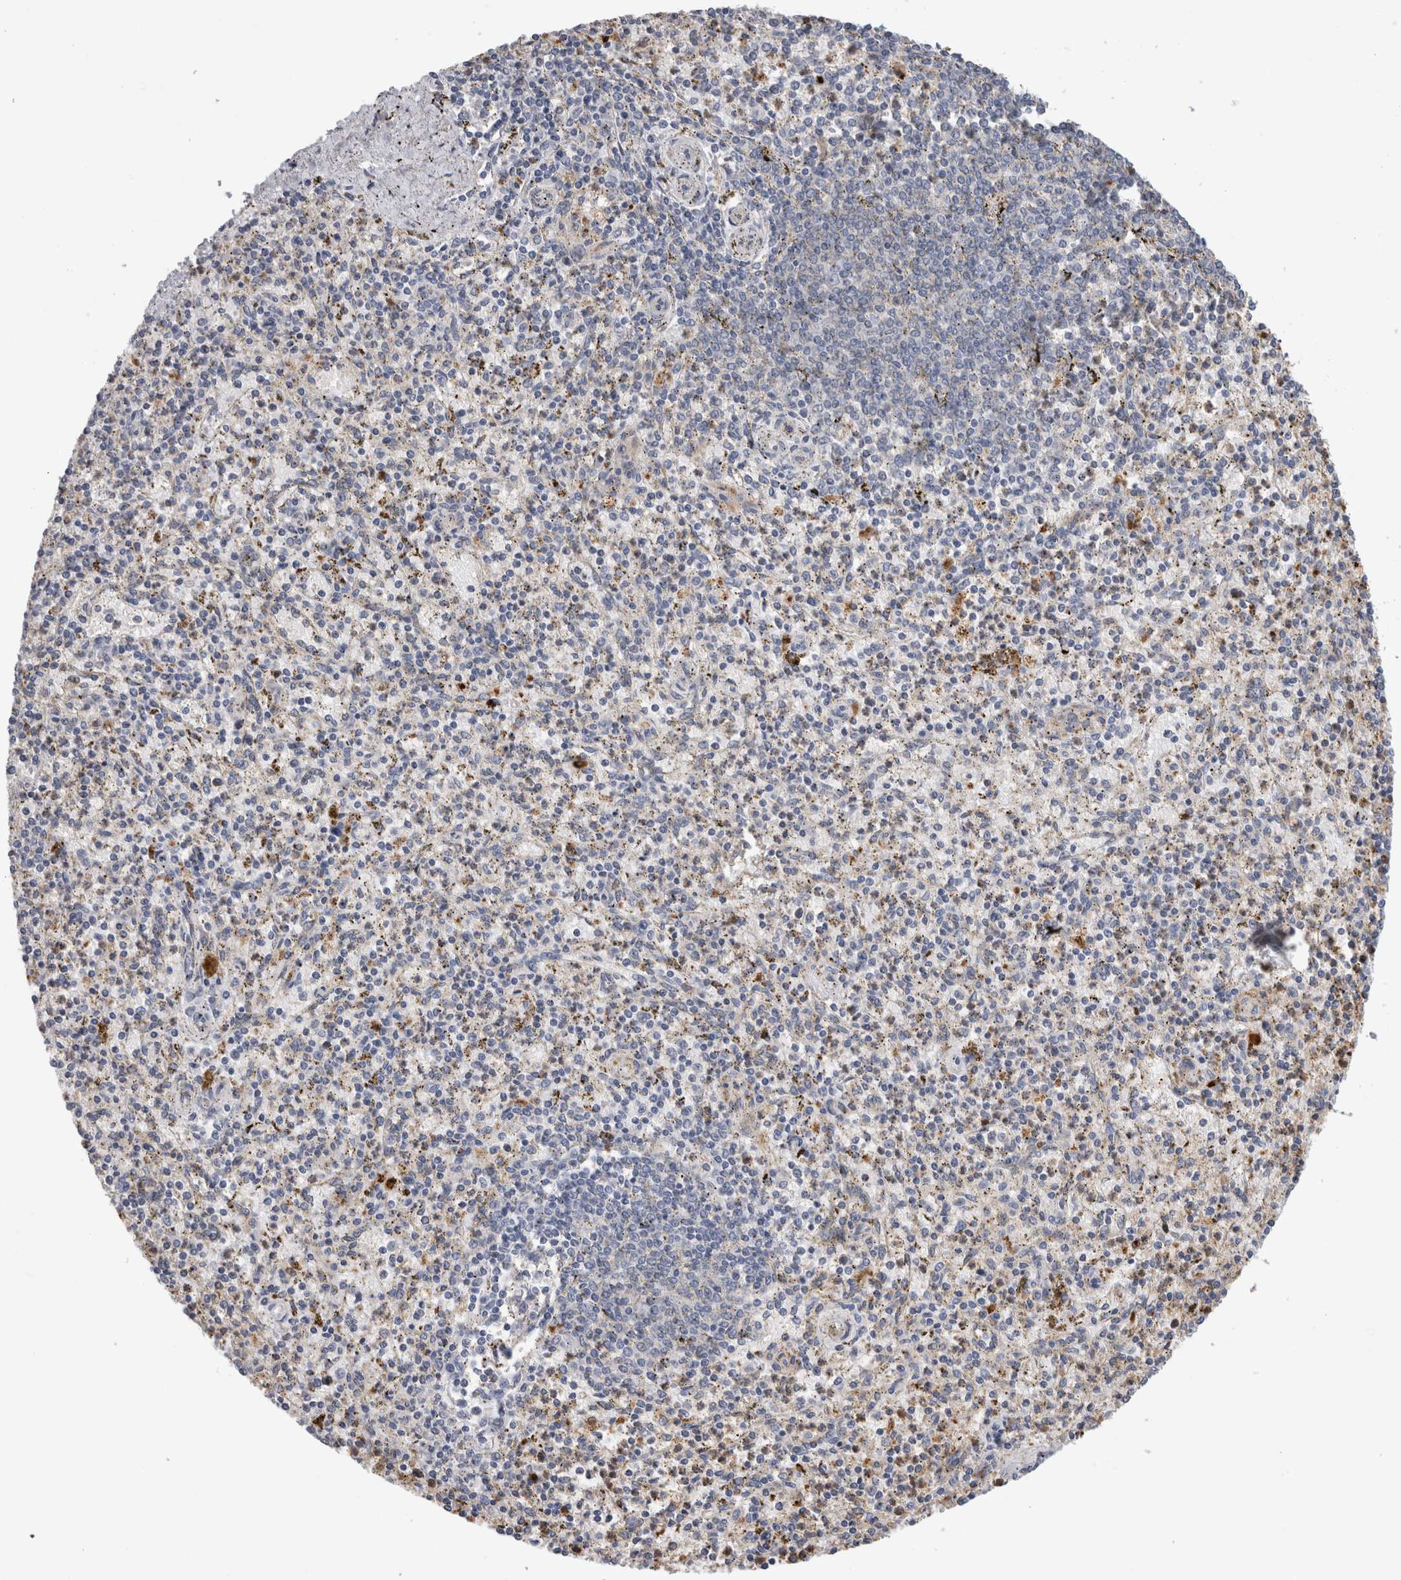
{"staining": {"intensity": "negative", "quantity": "none", "location": "none"}, "tissue": "spleen", "cell_type": "Cells in red pulp", "image_type": "normal", "snomed": [{"axis": "morphology", "description": "Normal tissue, NOS"}, {"axis": "topography", "description": "Spleen"}], "caption": "There is no significant positivity in cells in red pulp of spleen. (DAB immunohistochemistry with hematoxylin counter stain).", "gene": "CD63", "patient": {"sex": "male", "age": 72}}